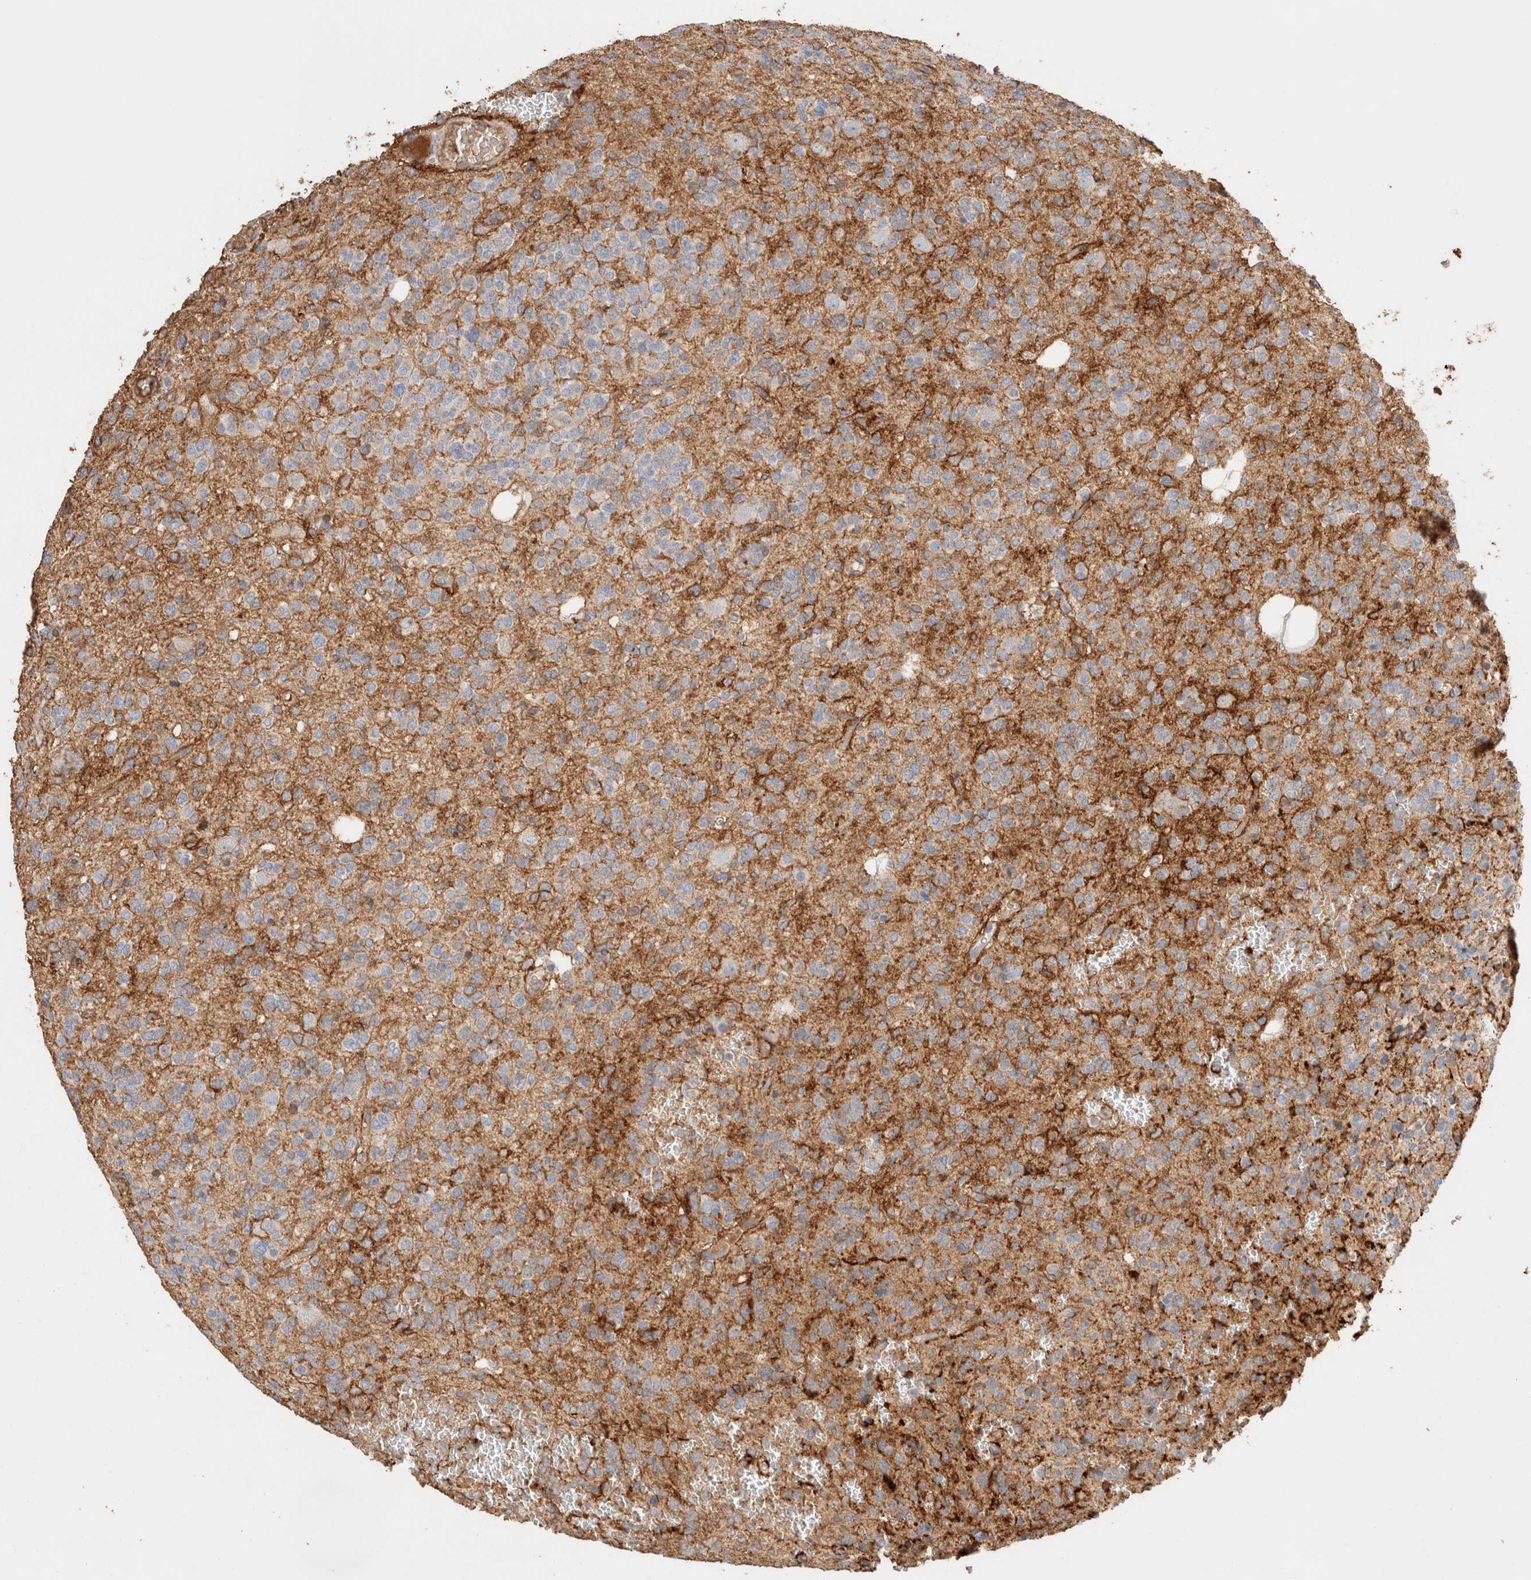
{"staining": {"intensity": "weak", "quantity": "25%-75%", "location": "cytoplasmic/membranous"}, "tissue": "glioma", "cell_type": "Tumor cells", "image_type": "cancer", "snomed": [{"axis": "morphology", "description": "Glioma, malignant, Low grade"}, {"axis": "topography", "description": "Brain"}], "caption": "Tumor cells reveal low levels of weak cytoplasmic/membranous positivity in about 25%-75% of cells in human malignant glioma (low-grade).", "gene": "PROS1", "patient": {"sex": "male", "age": 38}}